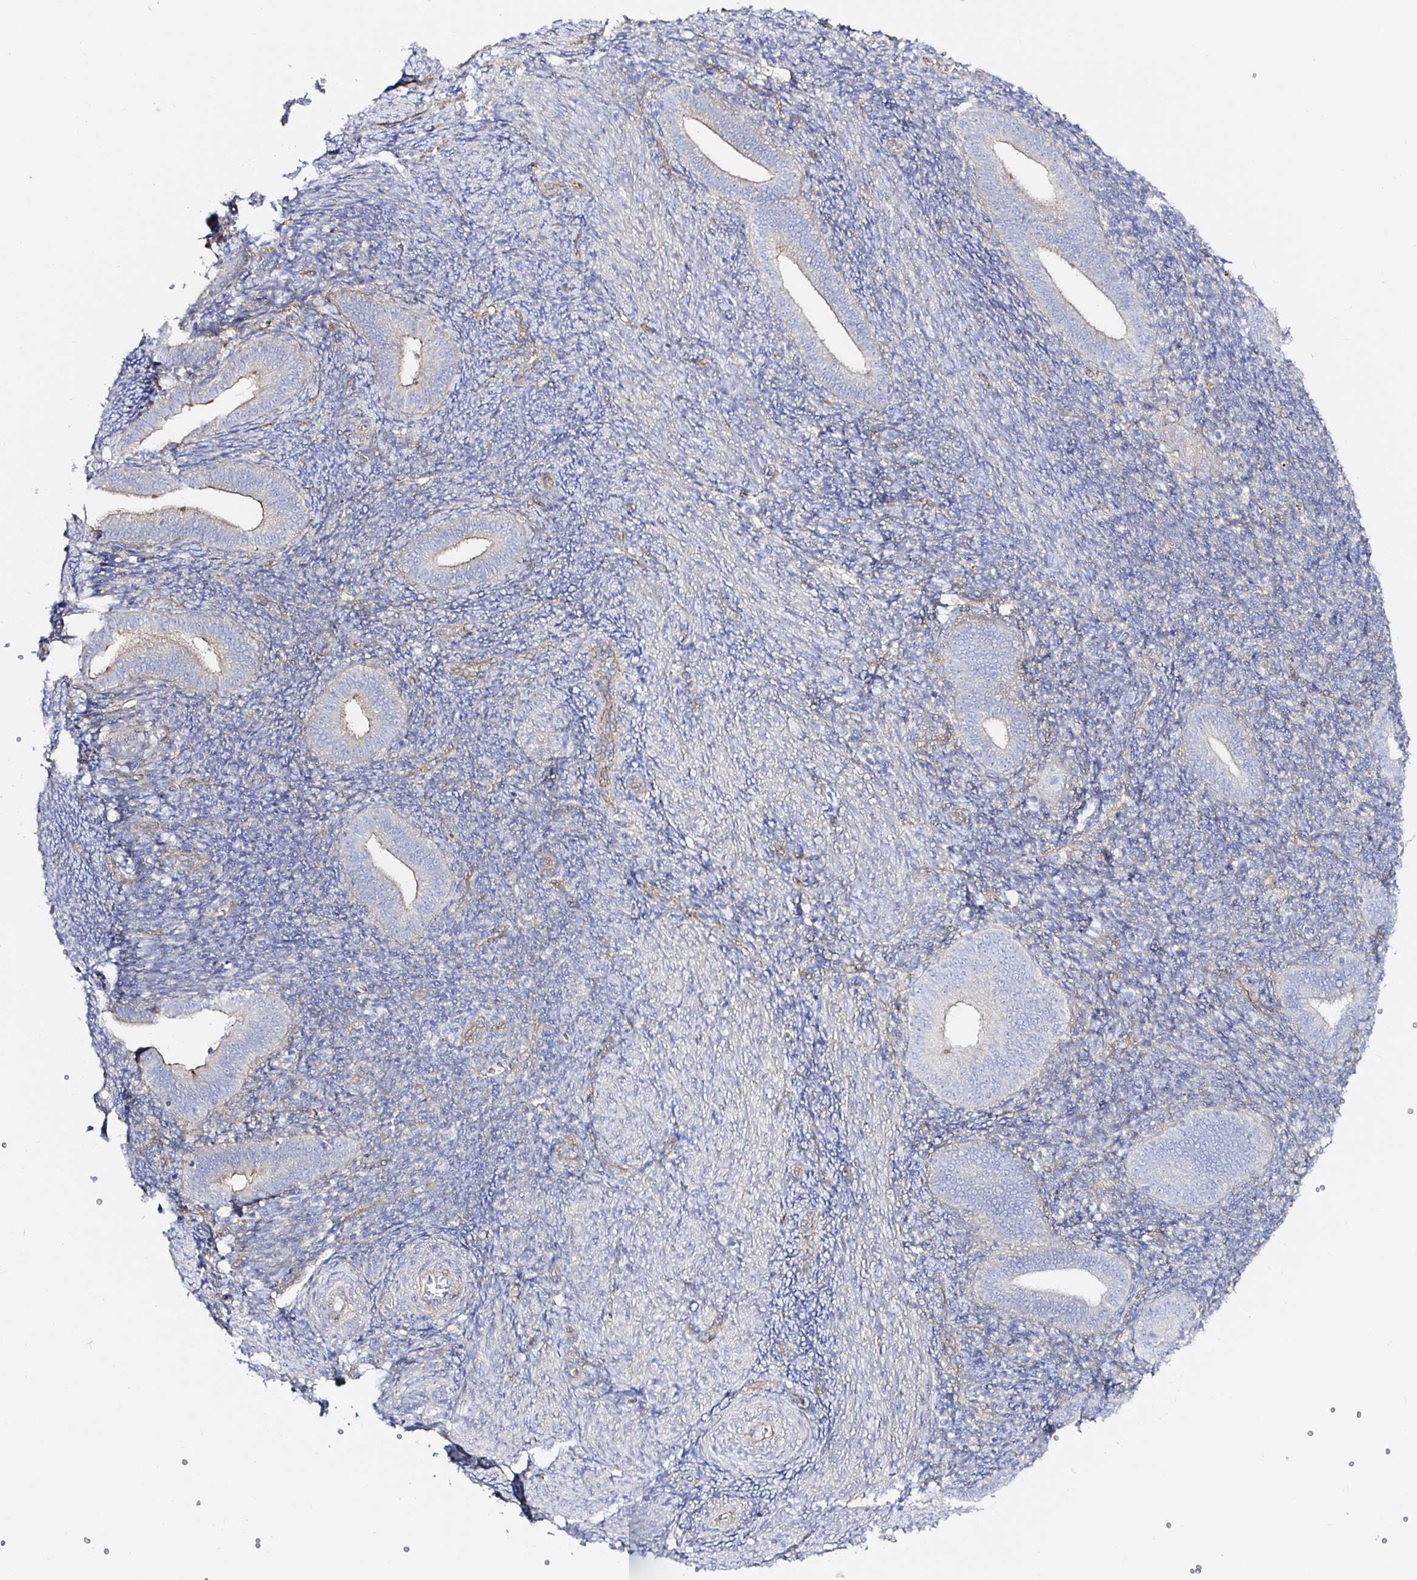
{"staining": {"intensity": "negative", "quantity": "none", "location": "none"}, "tissue": "endometrium", "cell_type": "Cells in endometrial stroma", "image_type": "normal", "snomed": [{"axis": "morphology", "description": "Normal tissue, NOS"}, {"axis": "topography", "description": "Endometrium"}], "caption": "Endometrium was stained to show a protein in brown. There is no significant expression in cells in endometrial stroma.", "gene": "ARL4D", "patient": {"sex": "female", "age": 25}}